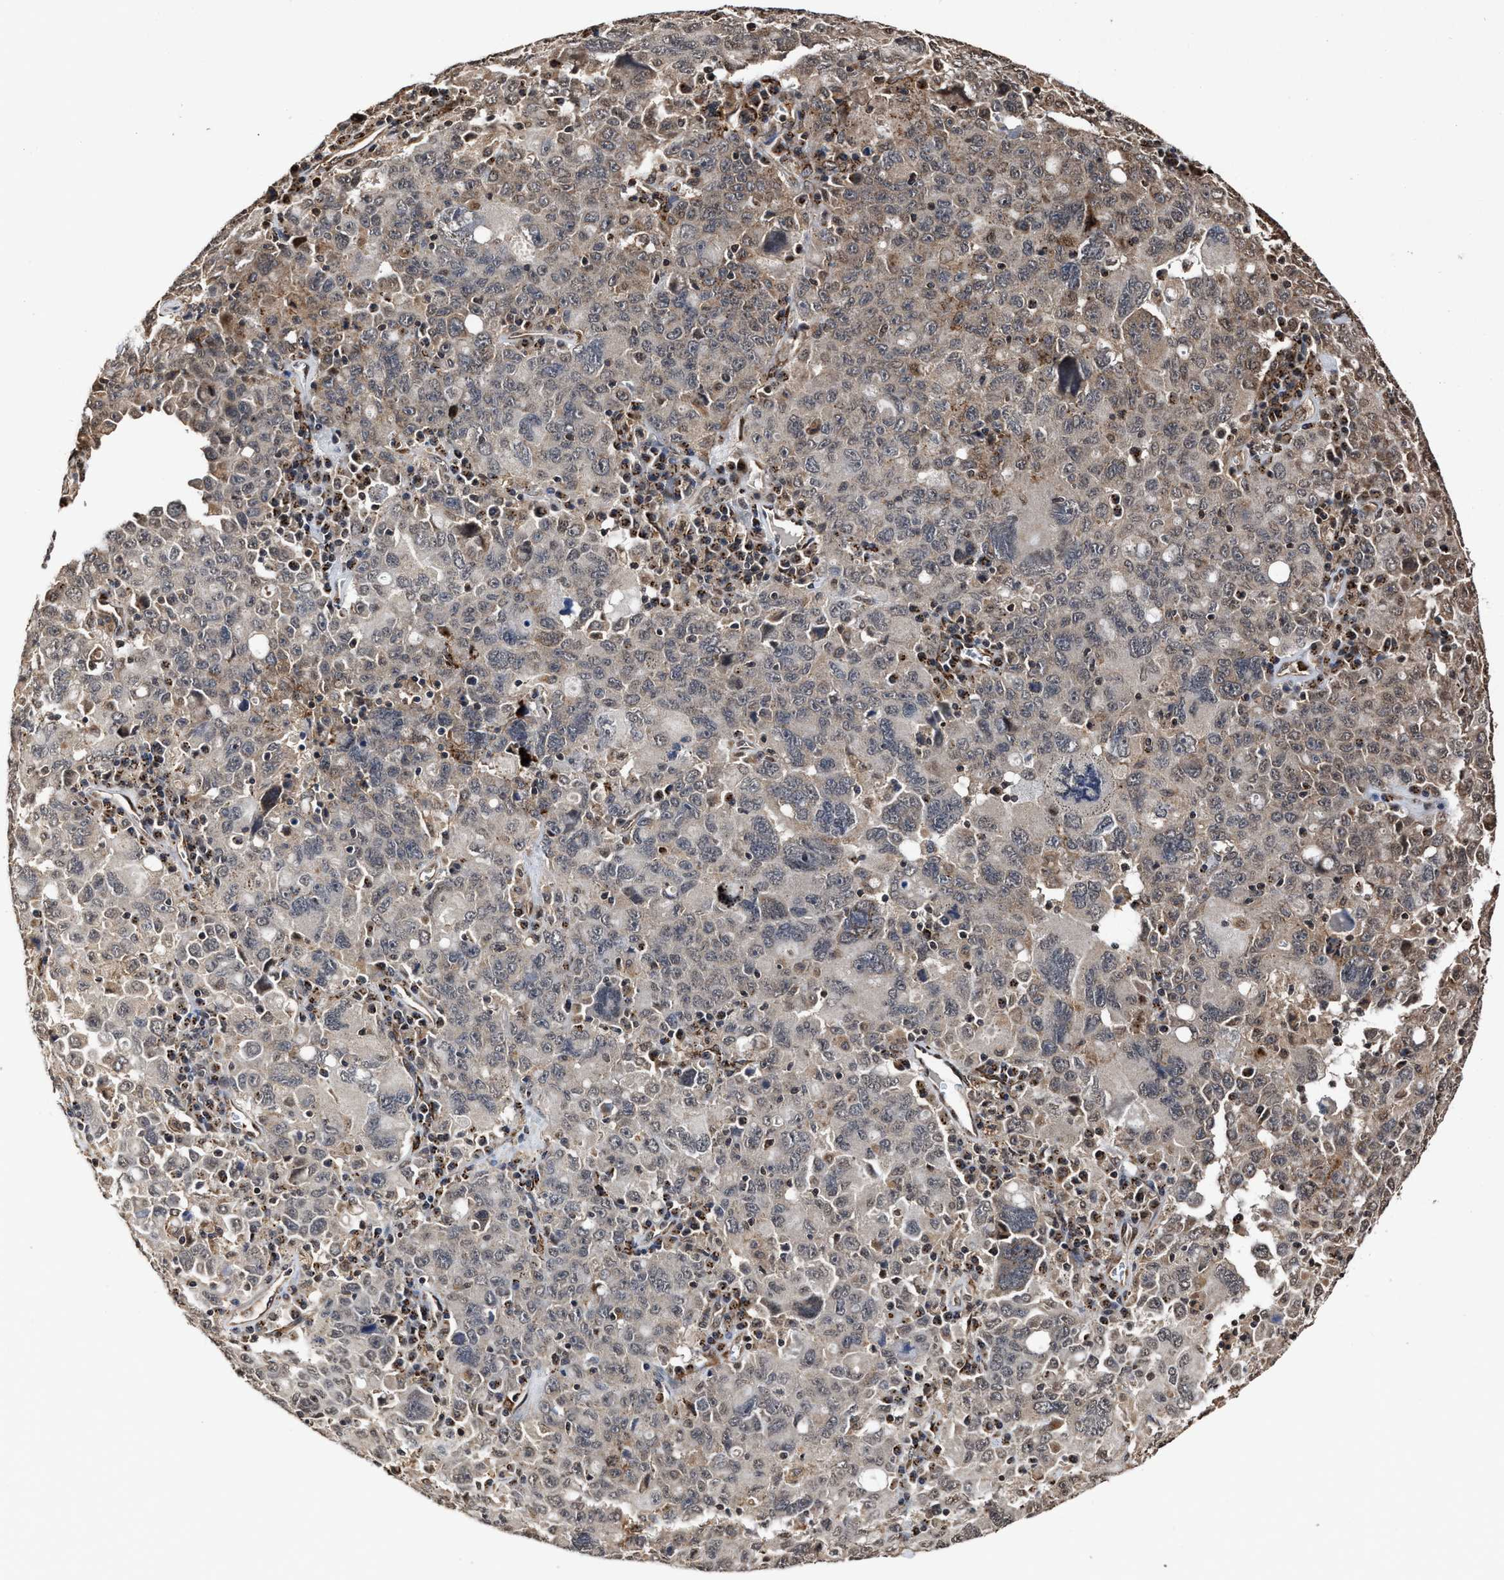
{"staining": {"intensity": "moderate", "quantity": "<25%", "location": "cytoplasmic/membranous"}, "tissue": "ovarian cancer", "cell_type": "Tumor cells", "image_type": "cancer", "snomed": [{"axis": "morphology", "description": "Carcinoma, endometroid"}, {"axis": "topography", "description": "Ovary"}], "caption": "Protein expression analysis of ovarian endometroid carcinoma demonstrates moderate cytoplasmic/membranous expression in about <25% of tumor cells.", "gene": "SEPTIN2", "patient": {"sex": "female", "age": 62}}